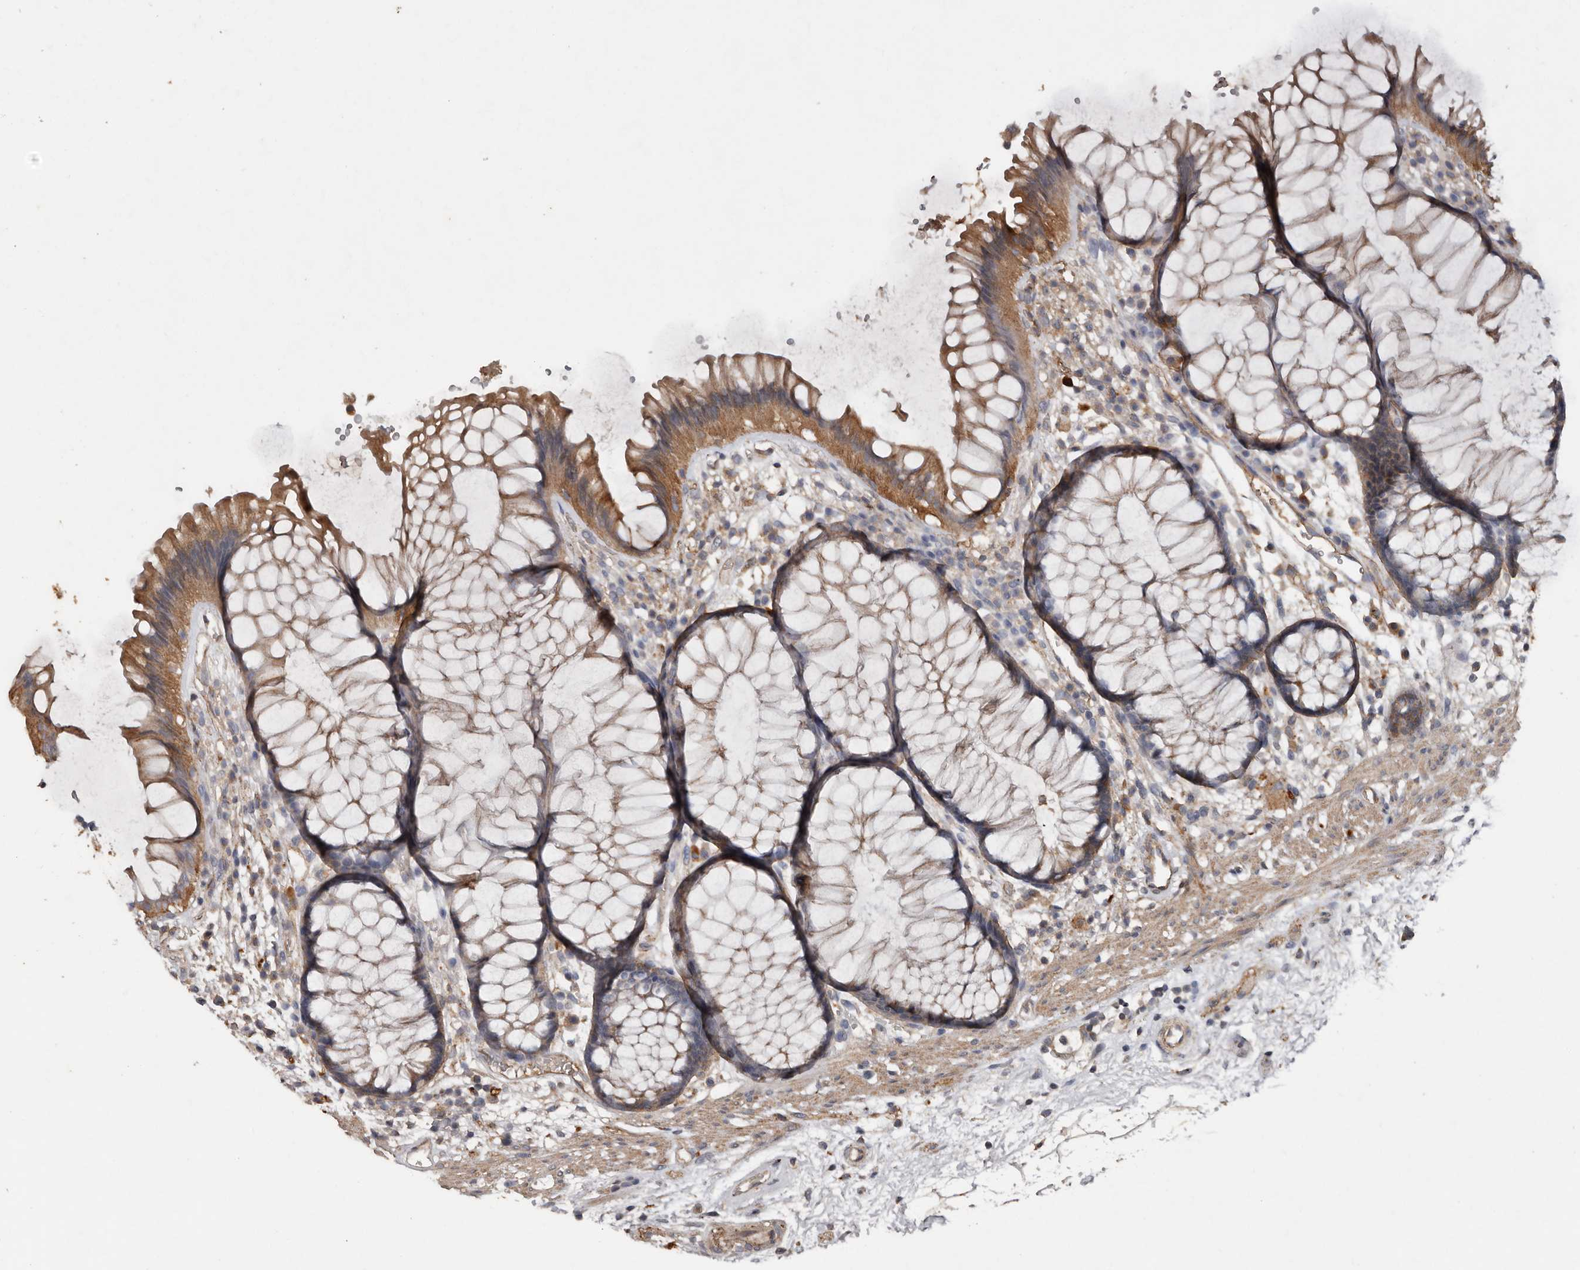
{"staining": {"intensity": "moderate", "quantity": ">75%", "location": "cytoplasmic/membranous"}, "tissue": "rectum", "cell_type": "Glandular cells", "image_type": "normal", "snomed": [{"axis": "morphology", "description": "Normal tissue, NOS"}, {"axis": "topography", "description": "Rectum"}], "caption": "Benign rectum shows moderate cytoplasmic/membranous expression in about >75% of glandular cells, visualized by immunohistochemistry. The protein of interest is stained brown, and the nuclei are stained in blue (DAB IHC with brightfield microscopy, high magnification).", "gene": "HYAL4", "patient": {"sex": "male", "age": 51}}